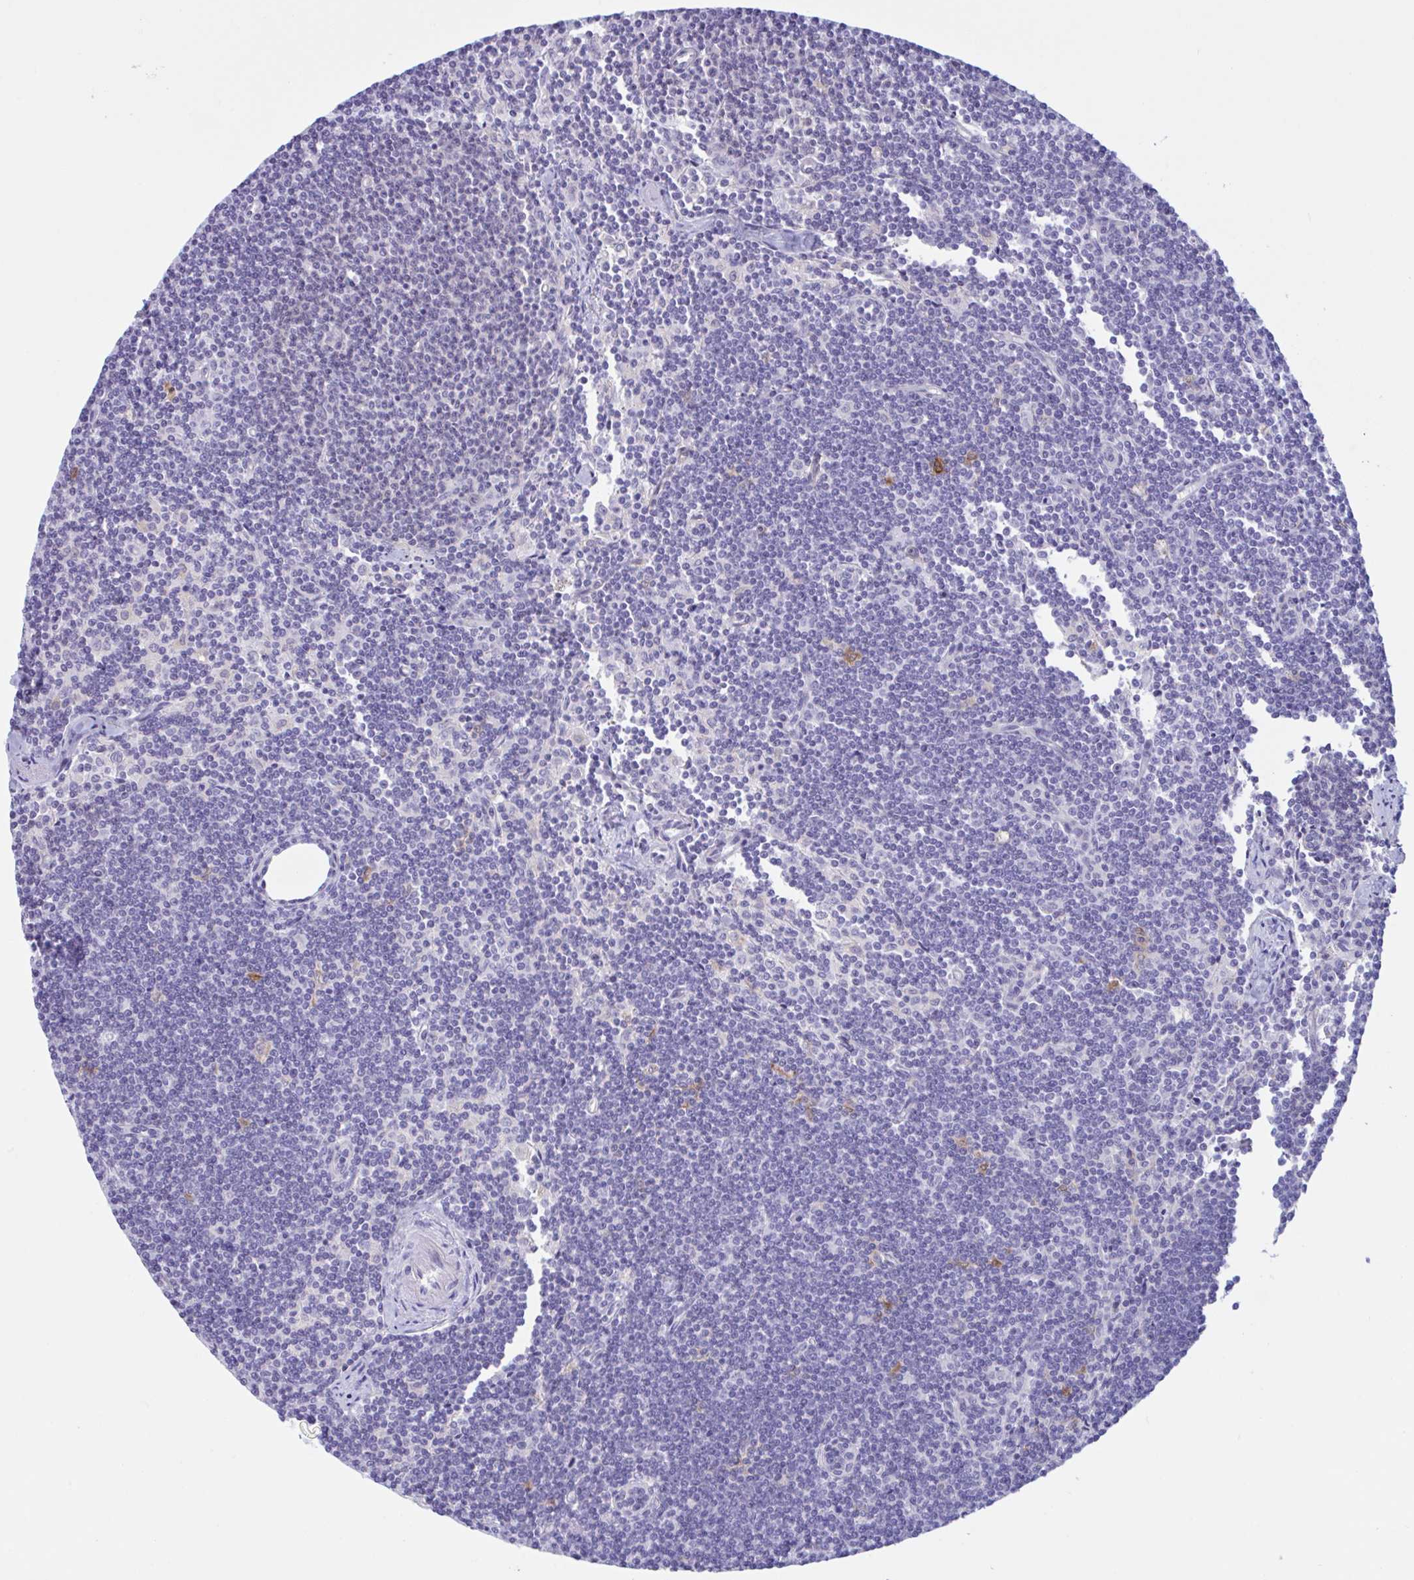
{"staining": {"intensity": "negative", "quantity": "none", "location": "none"}, "tissue": "lymphoma", "cell_type": "Tumor cells", "image_type": "cancer", "snomed": [{"axis": "morphology", "description": "Malignant lymphoma, non-Hodgkin's type, Low grade"}, {"axis": "topography", "description": "Lymph node"}], "caption": "A high-resolution image shows immunohistochemistry staining of lymphoma, which displays no significant expression in tumor cells. The staining was performed using DAB (3,3'-diaminobenzidine) to visualize the protein expression in brown, while the nuclei were stained in blue with hematoxylin (Magnification: 20x).", "gene": "SNX11", "patient": {"sex": "female", "age": 73}}